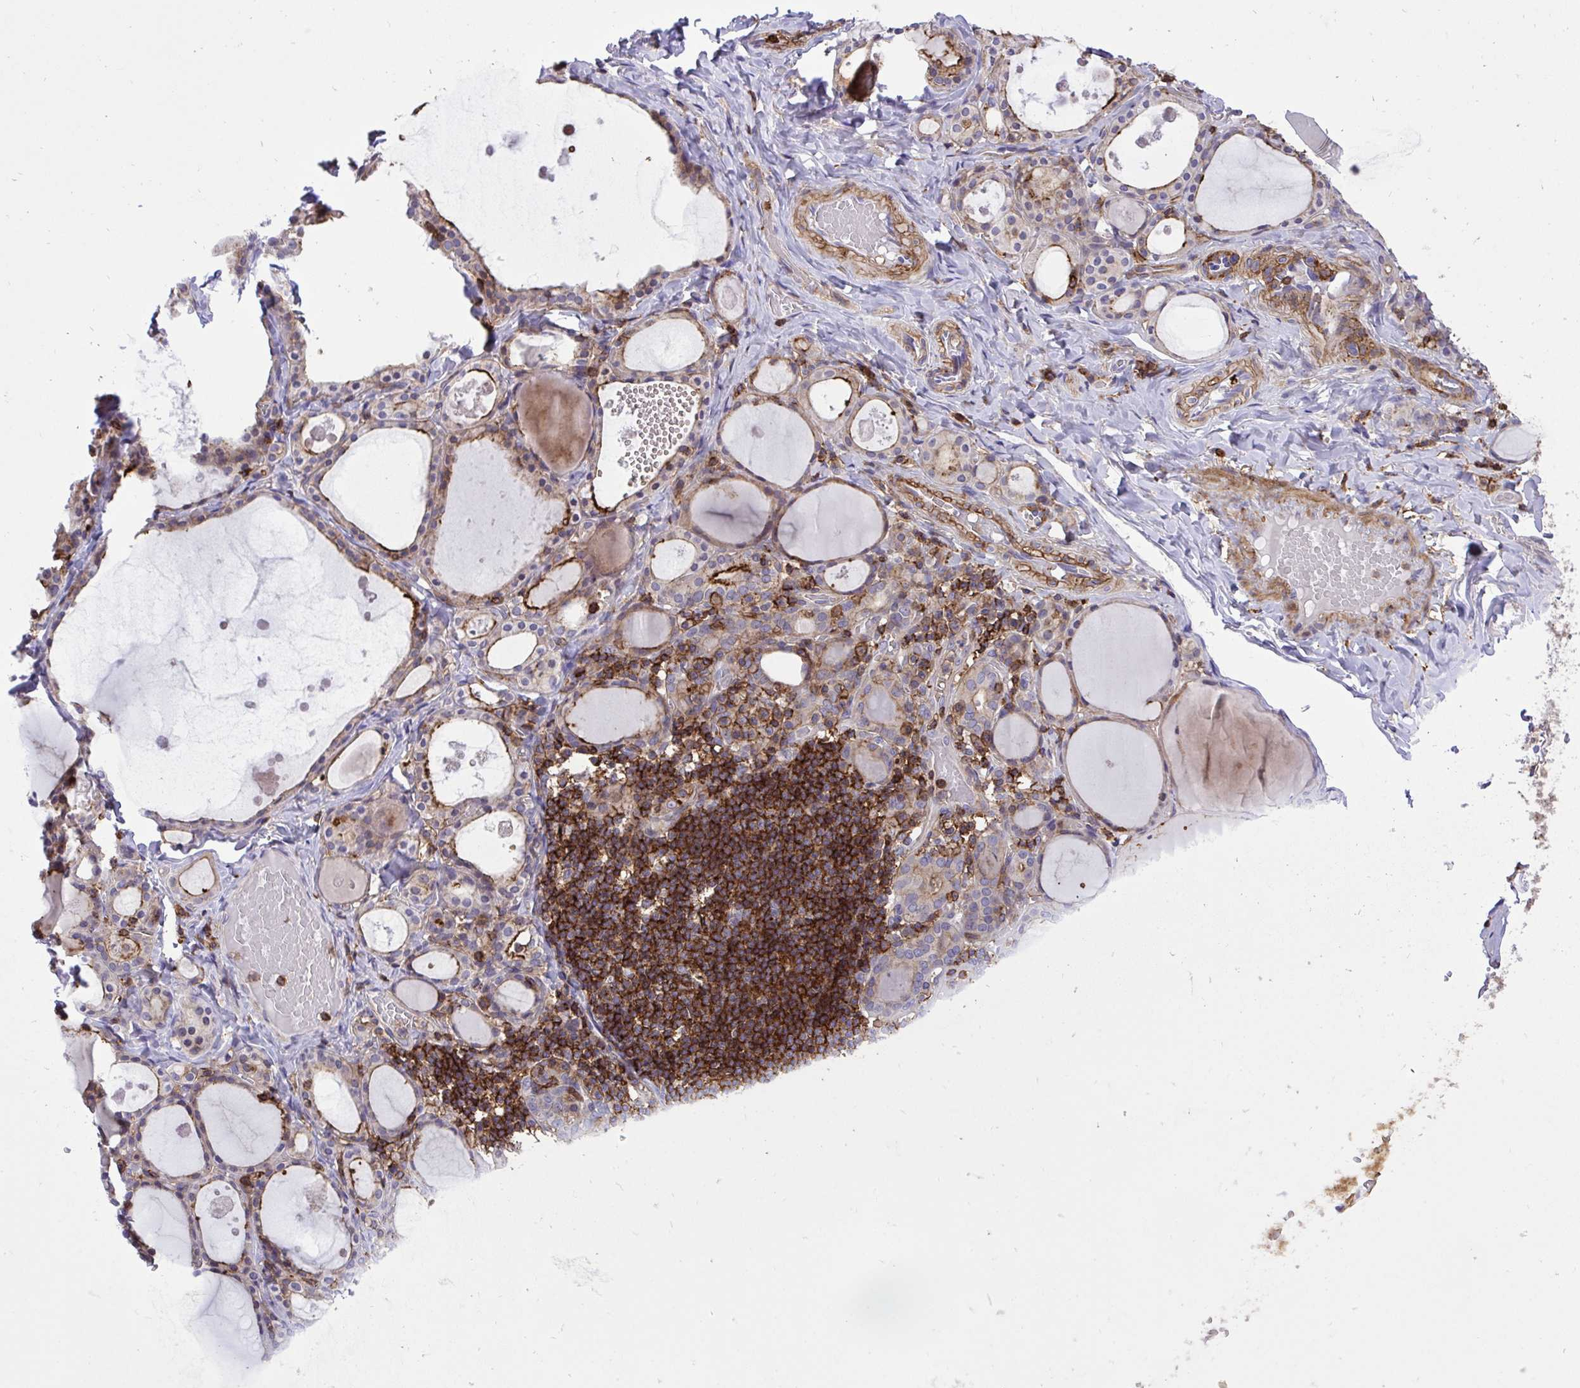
{"staining": {"intensity": "moderate", "quantity": ">75%", "location": "cytoplasmic/membranous"}, "tissue": "thyroid gland", "cell_type": "Glandular cells", "image_type": "normal", "snomed": [{"axis": "morphology", "description": "Normal tissue, NOS"}, {"axis": "topography", "description": "Thyroid gland"}], "caption": "Immunohistochemical staining of benign thyroid gland exhibits medium levels of moderate cytoplasmic/membranous expression in approximately >75% of glandular cells. Immunohistochemistry (ihc) stains the protein of interest in brown and the nuclei are stained blue.", "gene": "ERI1", "patient": {"sex": "male", "age": 56}}